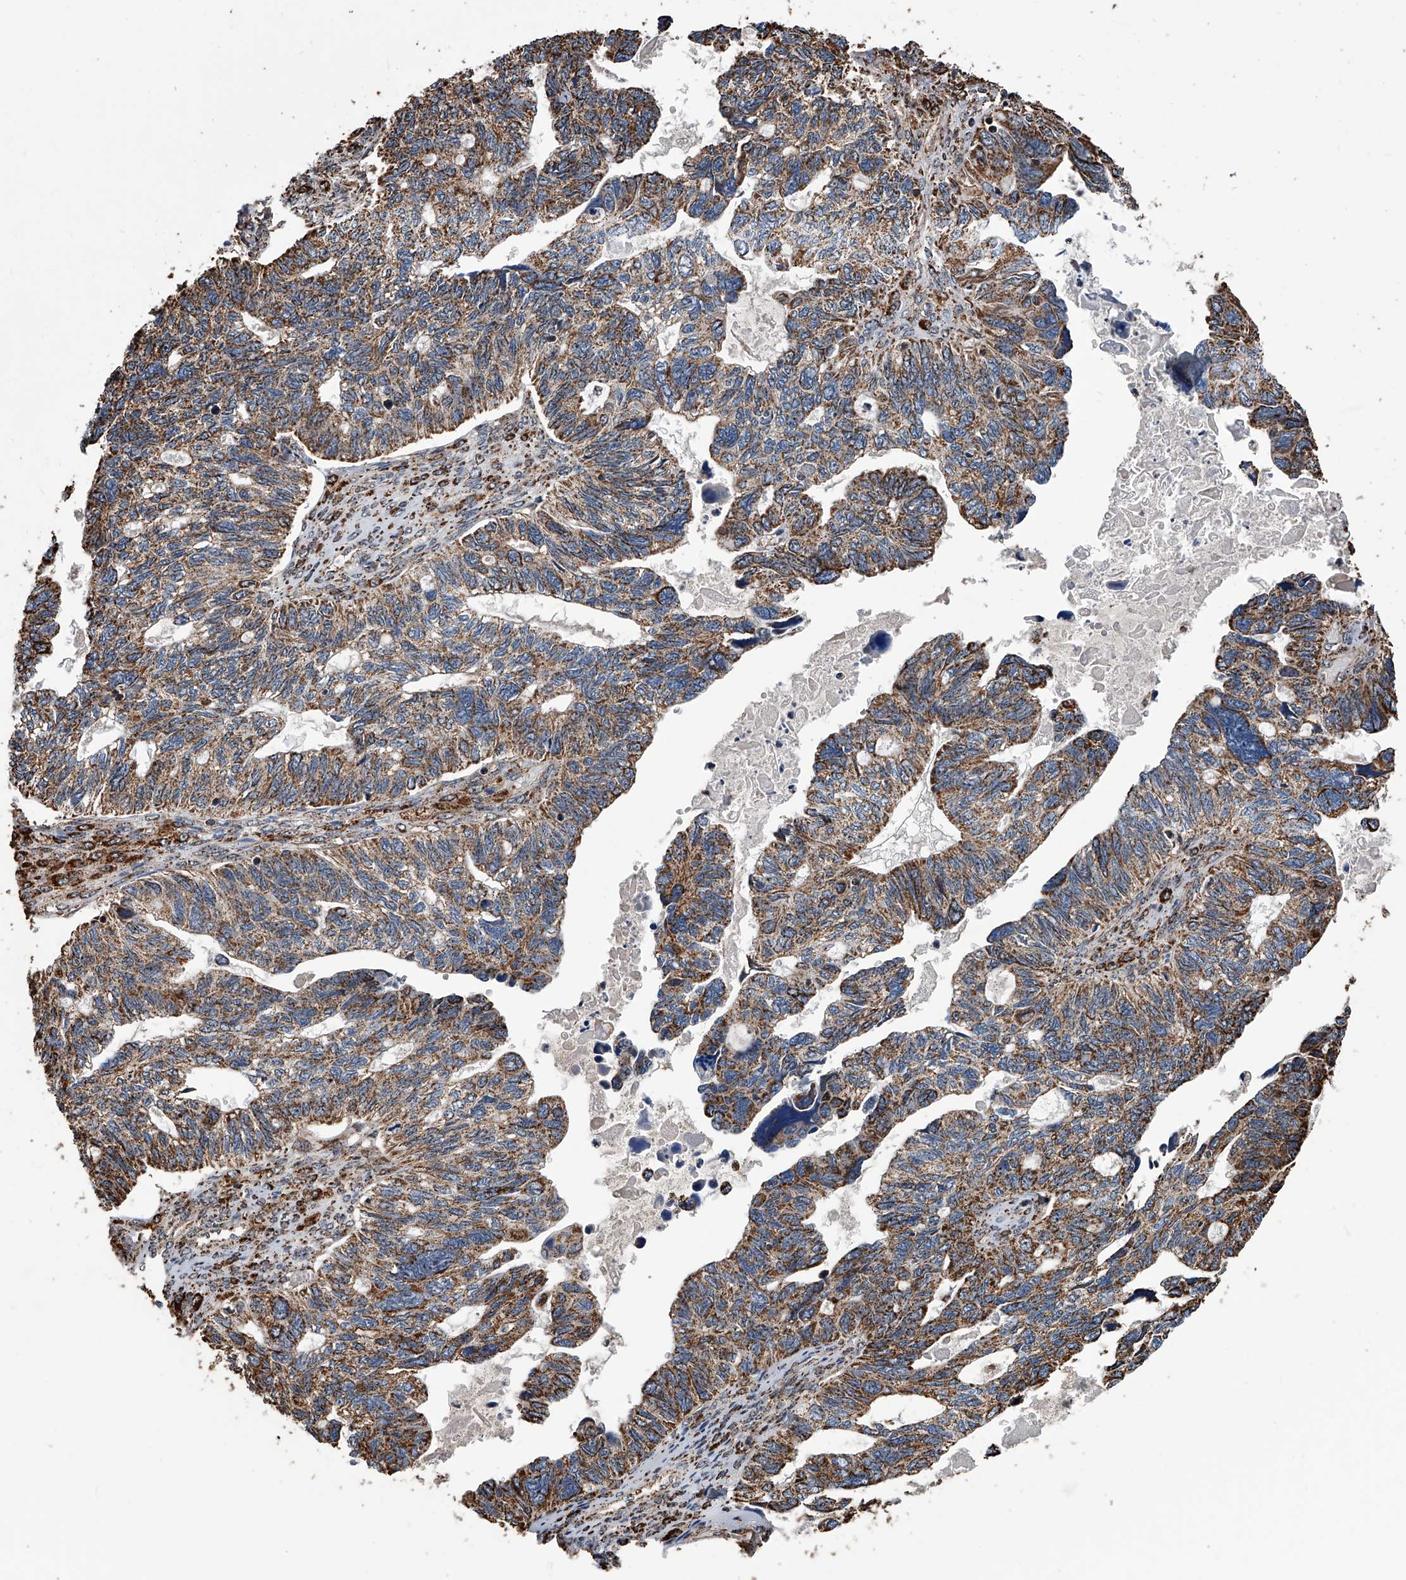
{"staining": {"intensity": "moderate", "quantity": ">75%", "location": "cytoplasmic/membranous"}, "tissue": "ovarian cancer", "cell_type": "Tumor cells", "image_type": "cancer", "snomed": [{"axis": "morphology", "description": "Cystadenocarcinoma, serous, NOS"}, {"axis": "topography", "description": "Ovary"}], "caption": "An IHC image of tumor tissue is shown. Protein staining in brown shows moderate cytoplasmic/membranous positivity in serous cystadenocarcinoma (ovarian) within tumor cells.", "gene": "SMPDL3A", "patient": {"sex": "female", "age": 79}}